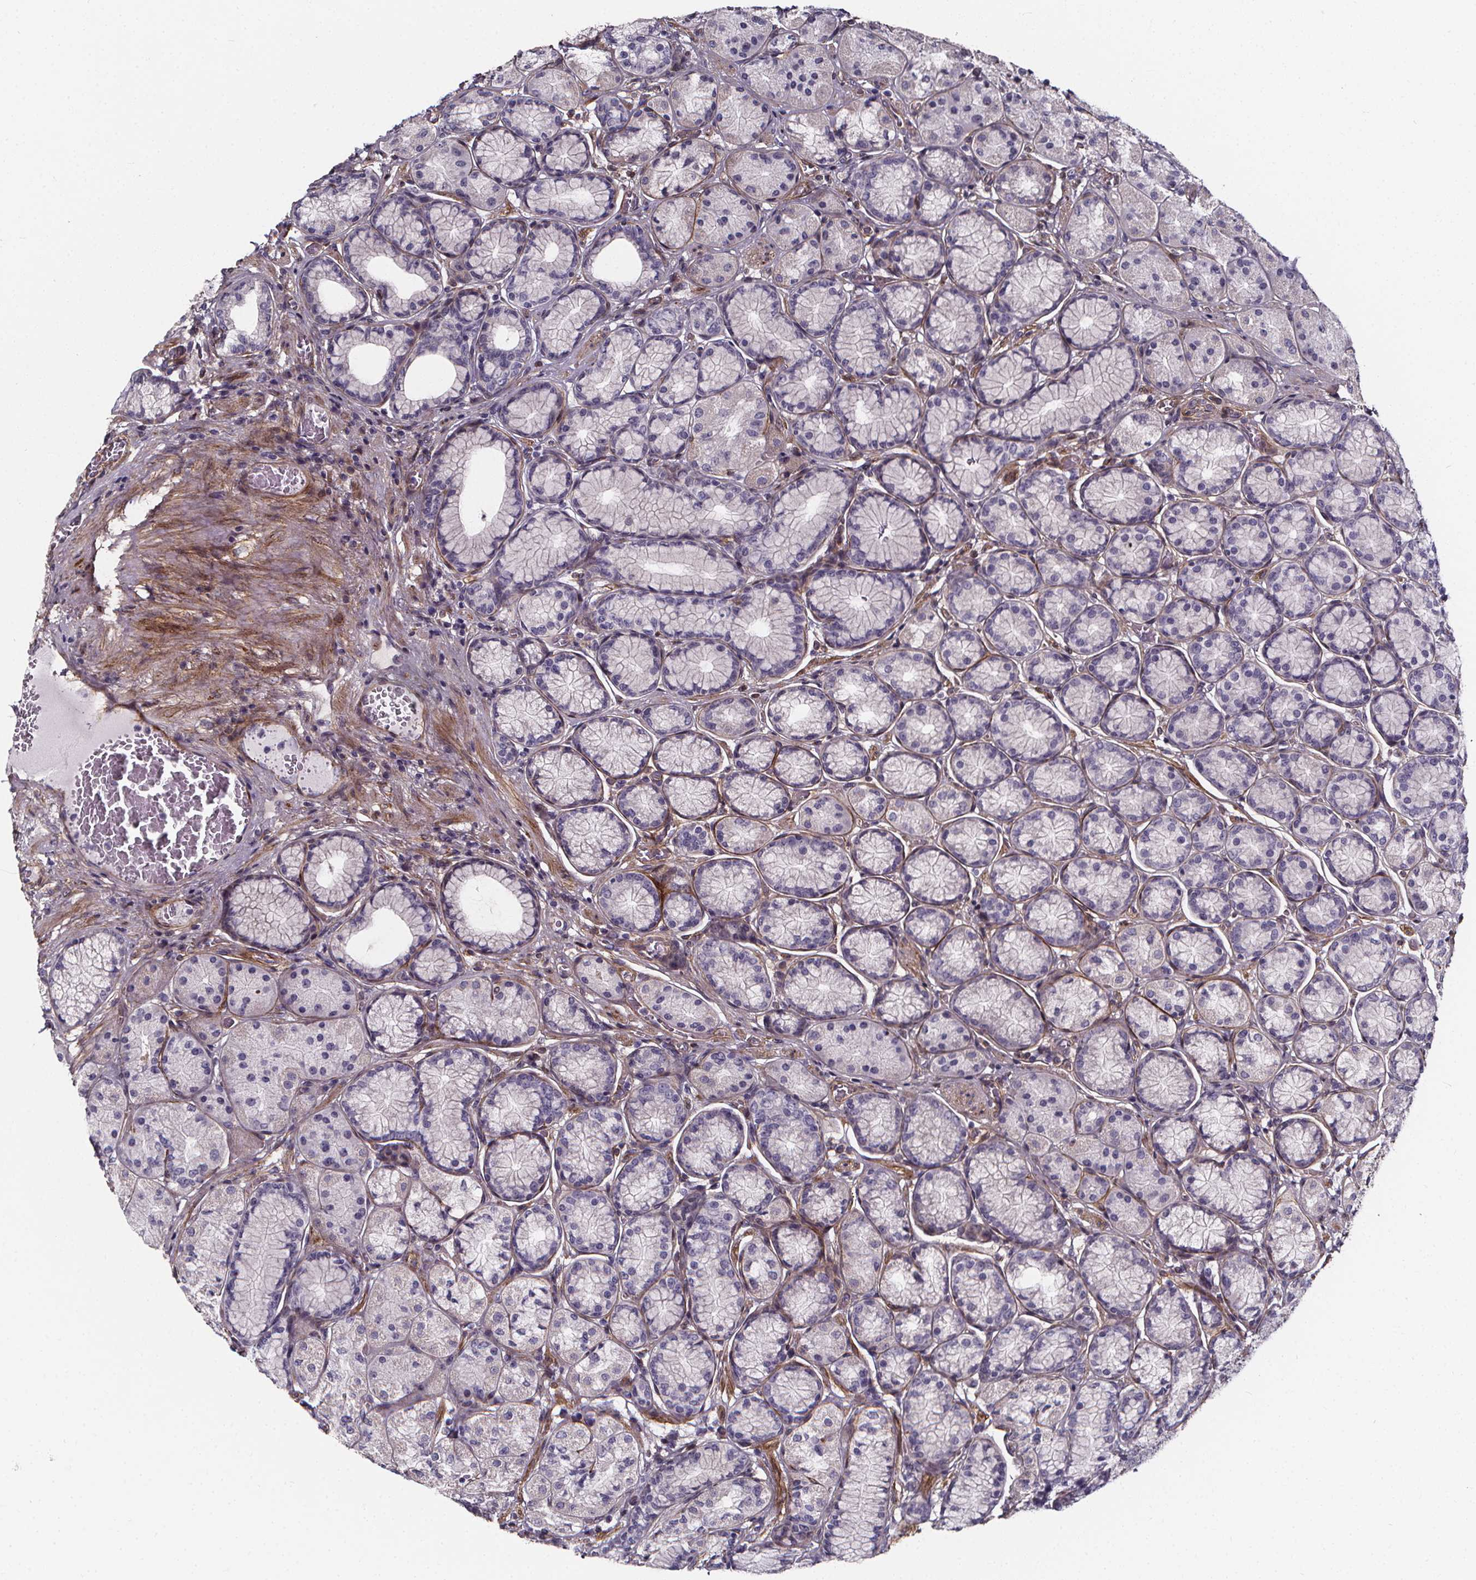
{"staining": {"intensity": "negative", "quantity": "none", "location": "none"}, "tissue": "stomach", "cell_type": "Glandular cells", "image_type": "normal", "snomed": [{"axis": "morphology", "description": "Normal tissue, NOS"}, {"axis": "morphology", "description": "Adenocarcinoma, NOS"}, {"axis": "morphology", "description": "Adenocarcinoma, High grade"}, {"axis": "topography", "description": "Stomach, upper"}, {"axis": "topography", "description": "Stomach"}], "caption": "A micrograph of stomach stained for a protein demonstrates no brown staining in glandular cells. (DAB (3,3'-diaminobenzidine) IHC, high magnification).", "gene": "AEBP1", "patient": {"sex": "female", "age": 65}}